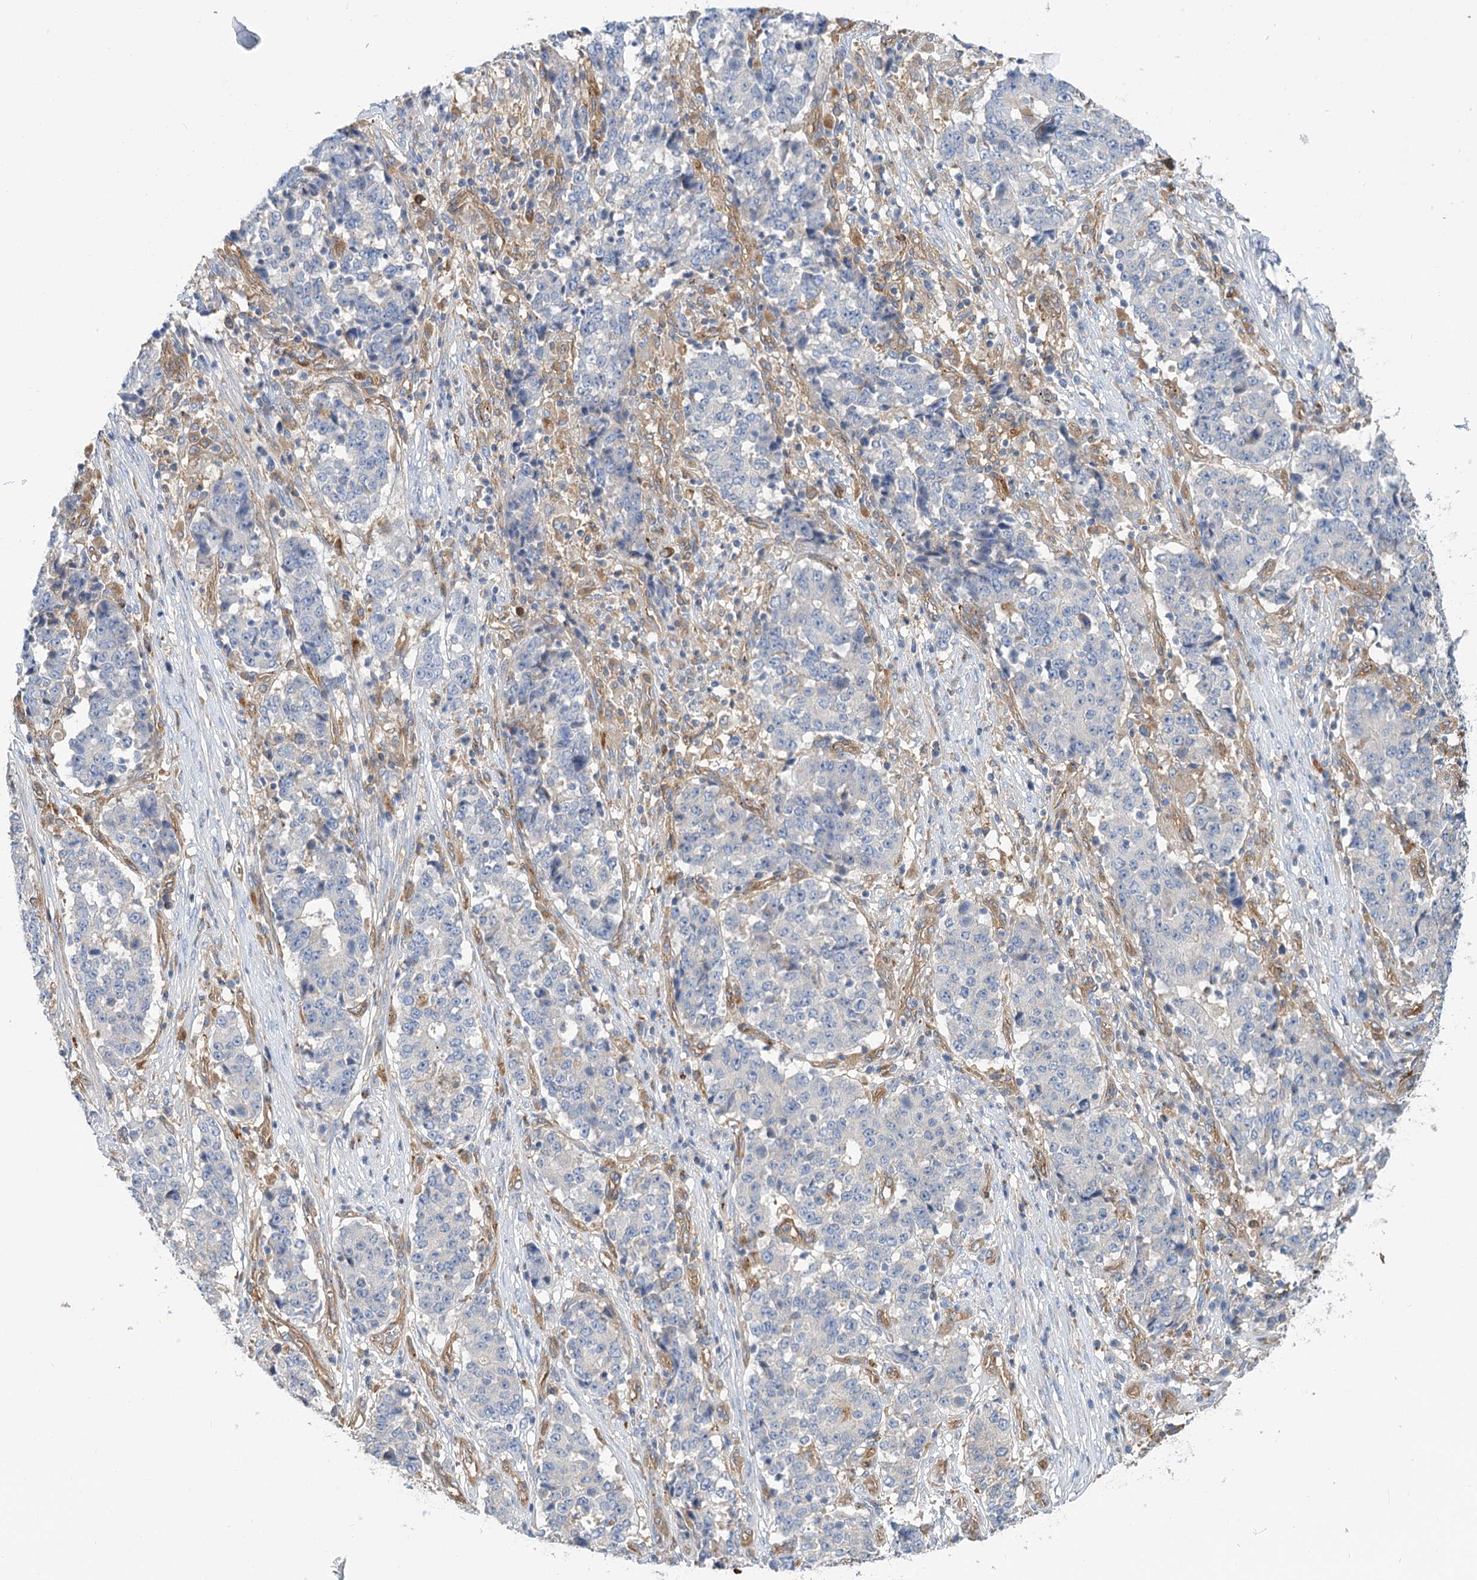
{"staining": {"intensity": "negative", "quantity": "none", "location": "none"}, "tissue": "stomach cancer", "cell_type": "Tumor cells", "image_type": "cancer", "snomed": [{"axis": "morphology", "description": "Adenocarcinoma, NOS"}, {"axis": "topography", "description": "Stomach"}], "caption": "Protein analysis of adenocarcinoma (stomach) exhibits no significant expression in tumor cells.", "gene": "GUSB", "patient": {"sex": "male", "age": 59}}